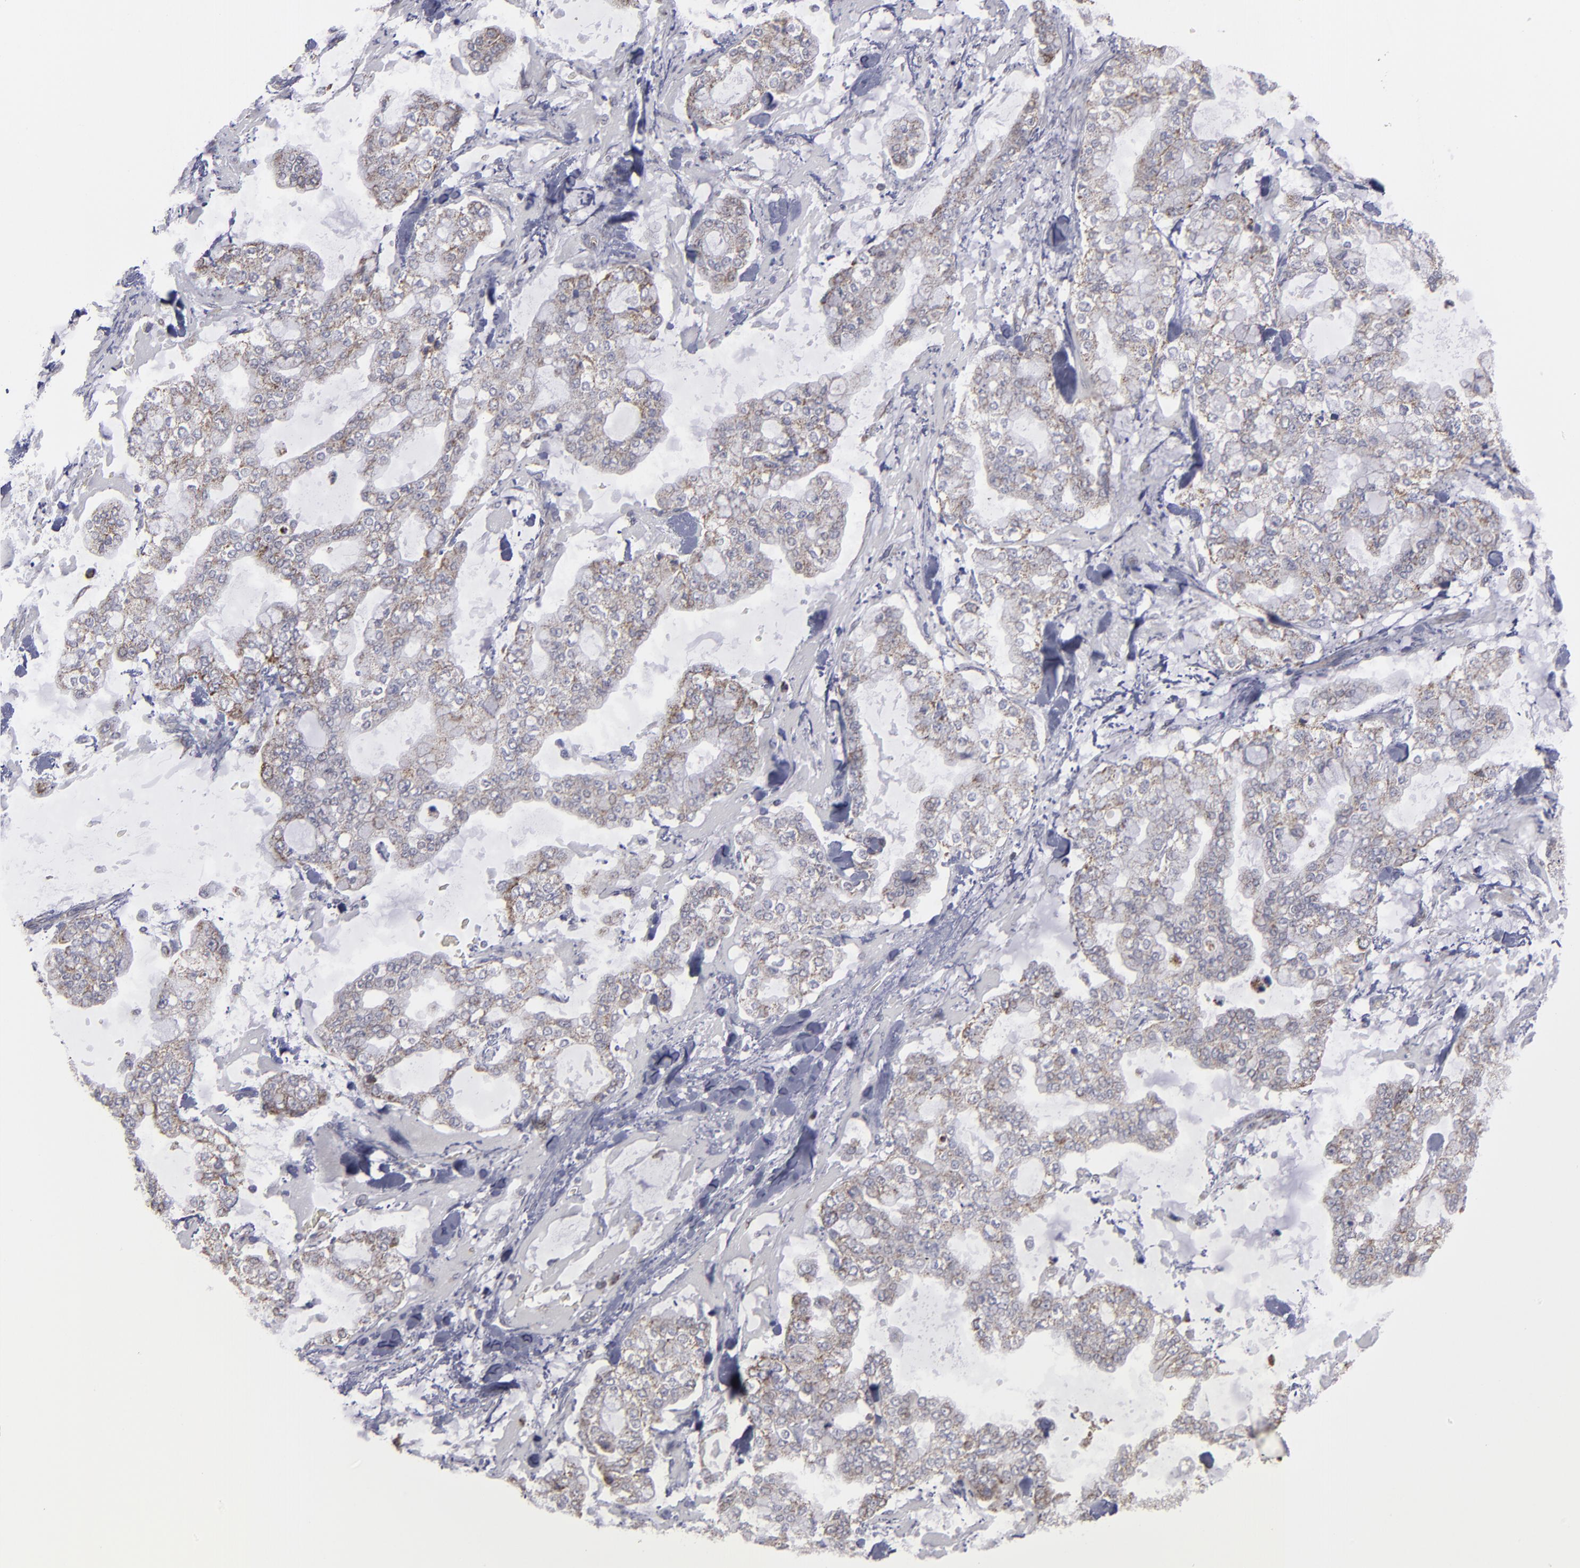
{"staining": {"intensity": "weak", "quantity": "25%-75%", "location": "cytoplasmic/membranous"}, "tissue": "stomach cancer", "cell_type": "Tumor cells", "image_type": "cancer", "snomed": [{"axis": "morphology", "description": "Normal tissue, NOS"}, {"axis": "morphology", "description": "Adenocarcinoma, NOS"}, {"axis": "topography", "description": "Stomach, upper"}, {"axis": "topography", "description": "Stomach"}], "caption": "Immunohistochemistry (IHC) of human stomach adenocarcinoma demonstrates low levels of weak cytoplasmic/membranous expression in about 25%-75% of tumor cells. The protein is shown in brown color, while the nuclei are stained blue.", "gene": "MYOM2", "patient": {"sex": "male", "age": 76}}